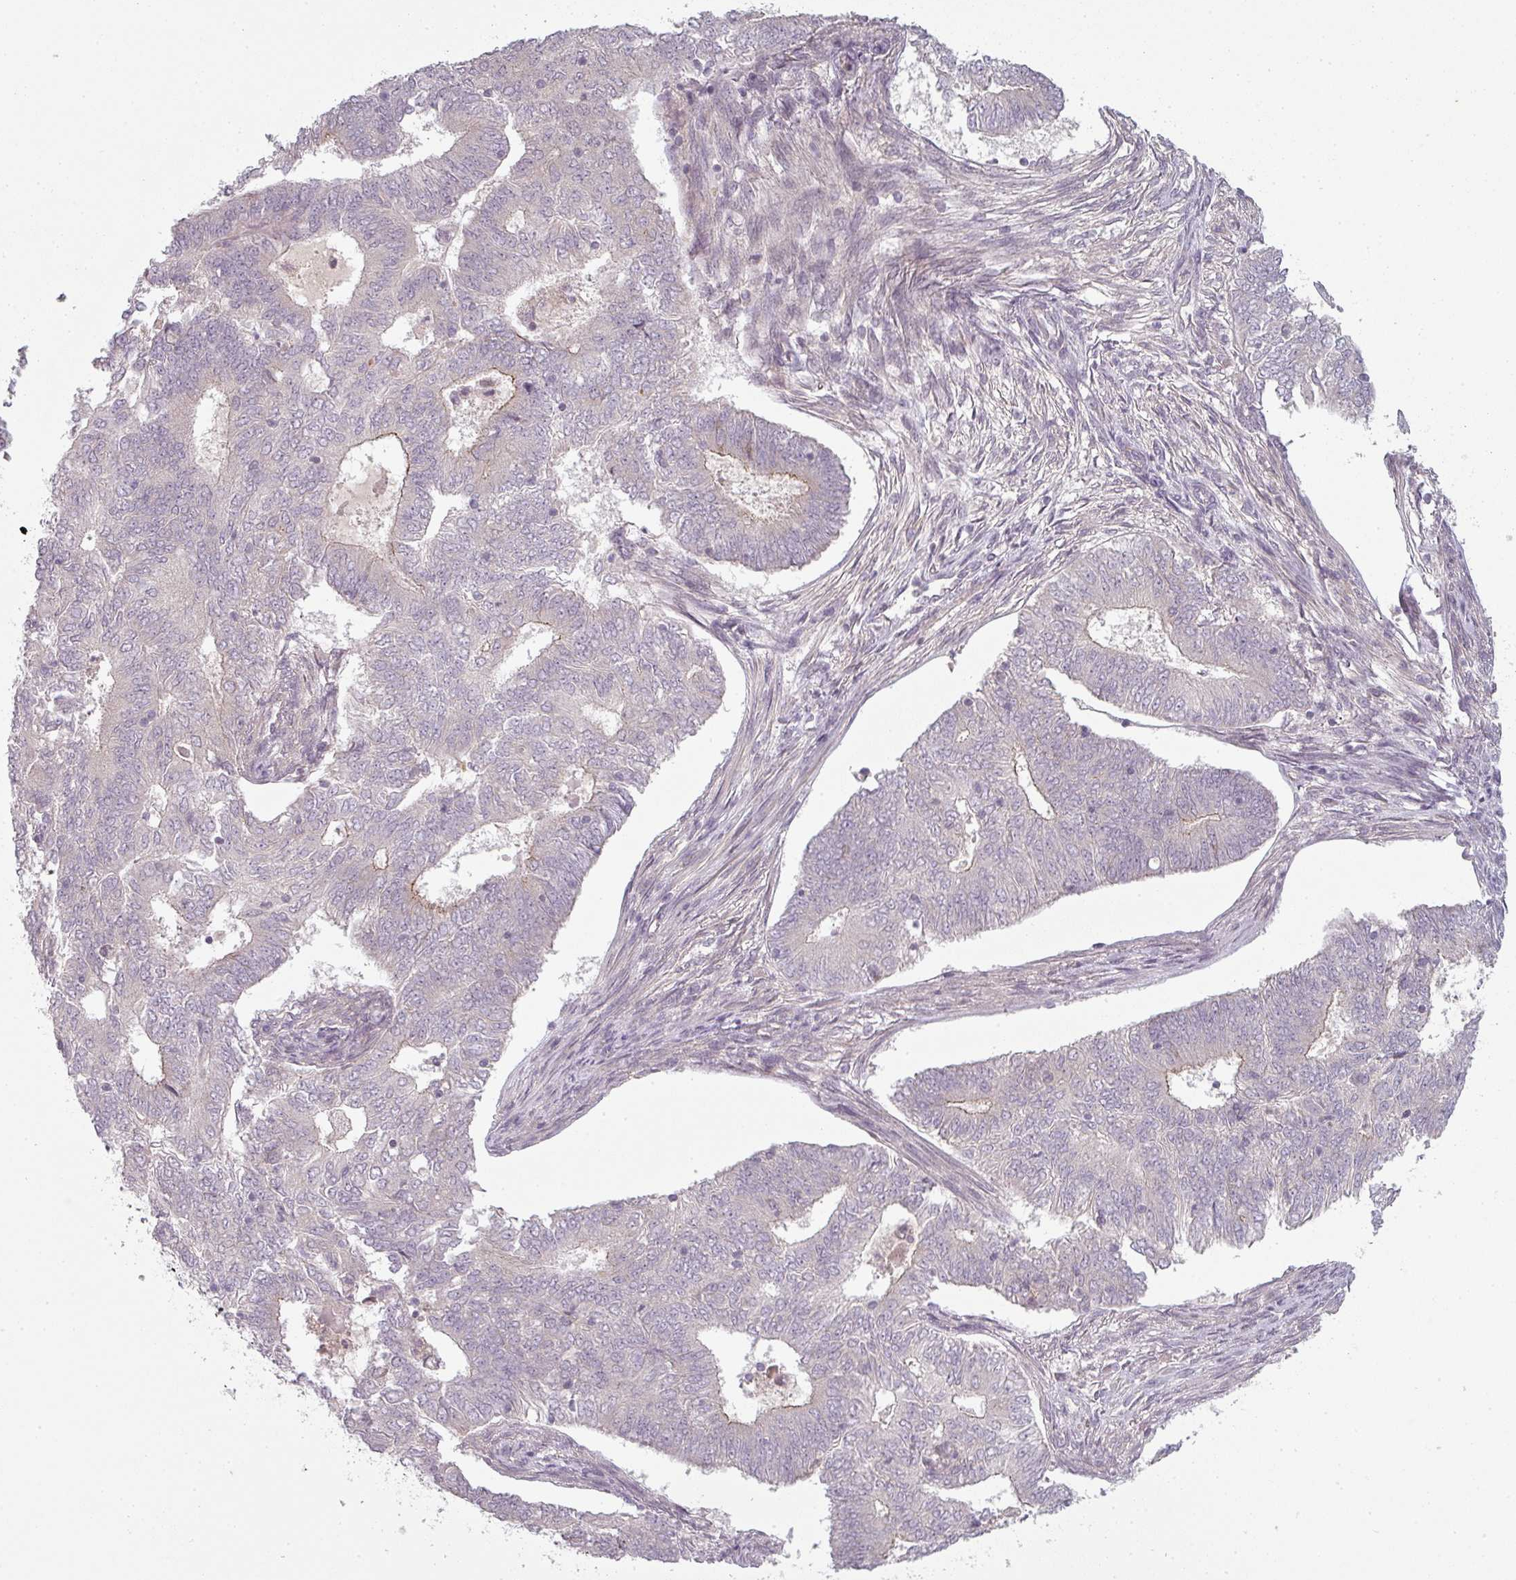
{"staining": {"intensity": "weak", "quantity": "<25%", "location": "cytoplasmic/membranous"}, "tissue": "endometrial cancer", "cell_type": "Tumor cells", "image_type": "cancer", "snomed": [{"axis": "morphology", "description": "Adenocarcinoma, NOS"}, {"axis": "topography", "description": "Endometrium"}], "caption": "DAB (3,3'-diaminobenzidine) immunohistochemical staining of adenocarcinoma (endometrial) shows no significant staining in tumor cells.", "gene": "SLC16A9", "patient": {"sex": "female", "age": 62}}